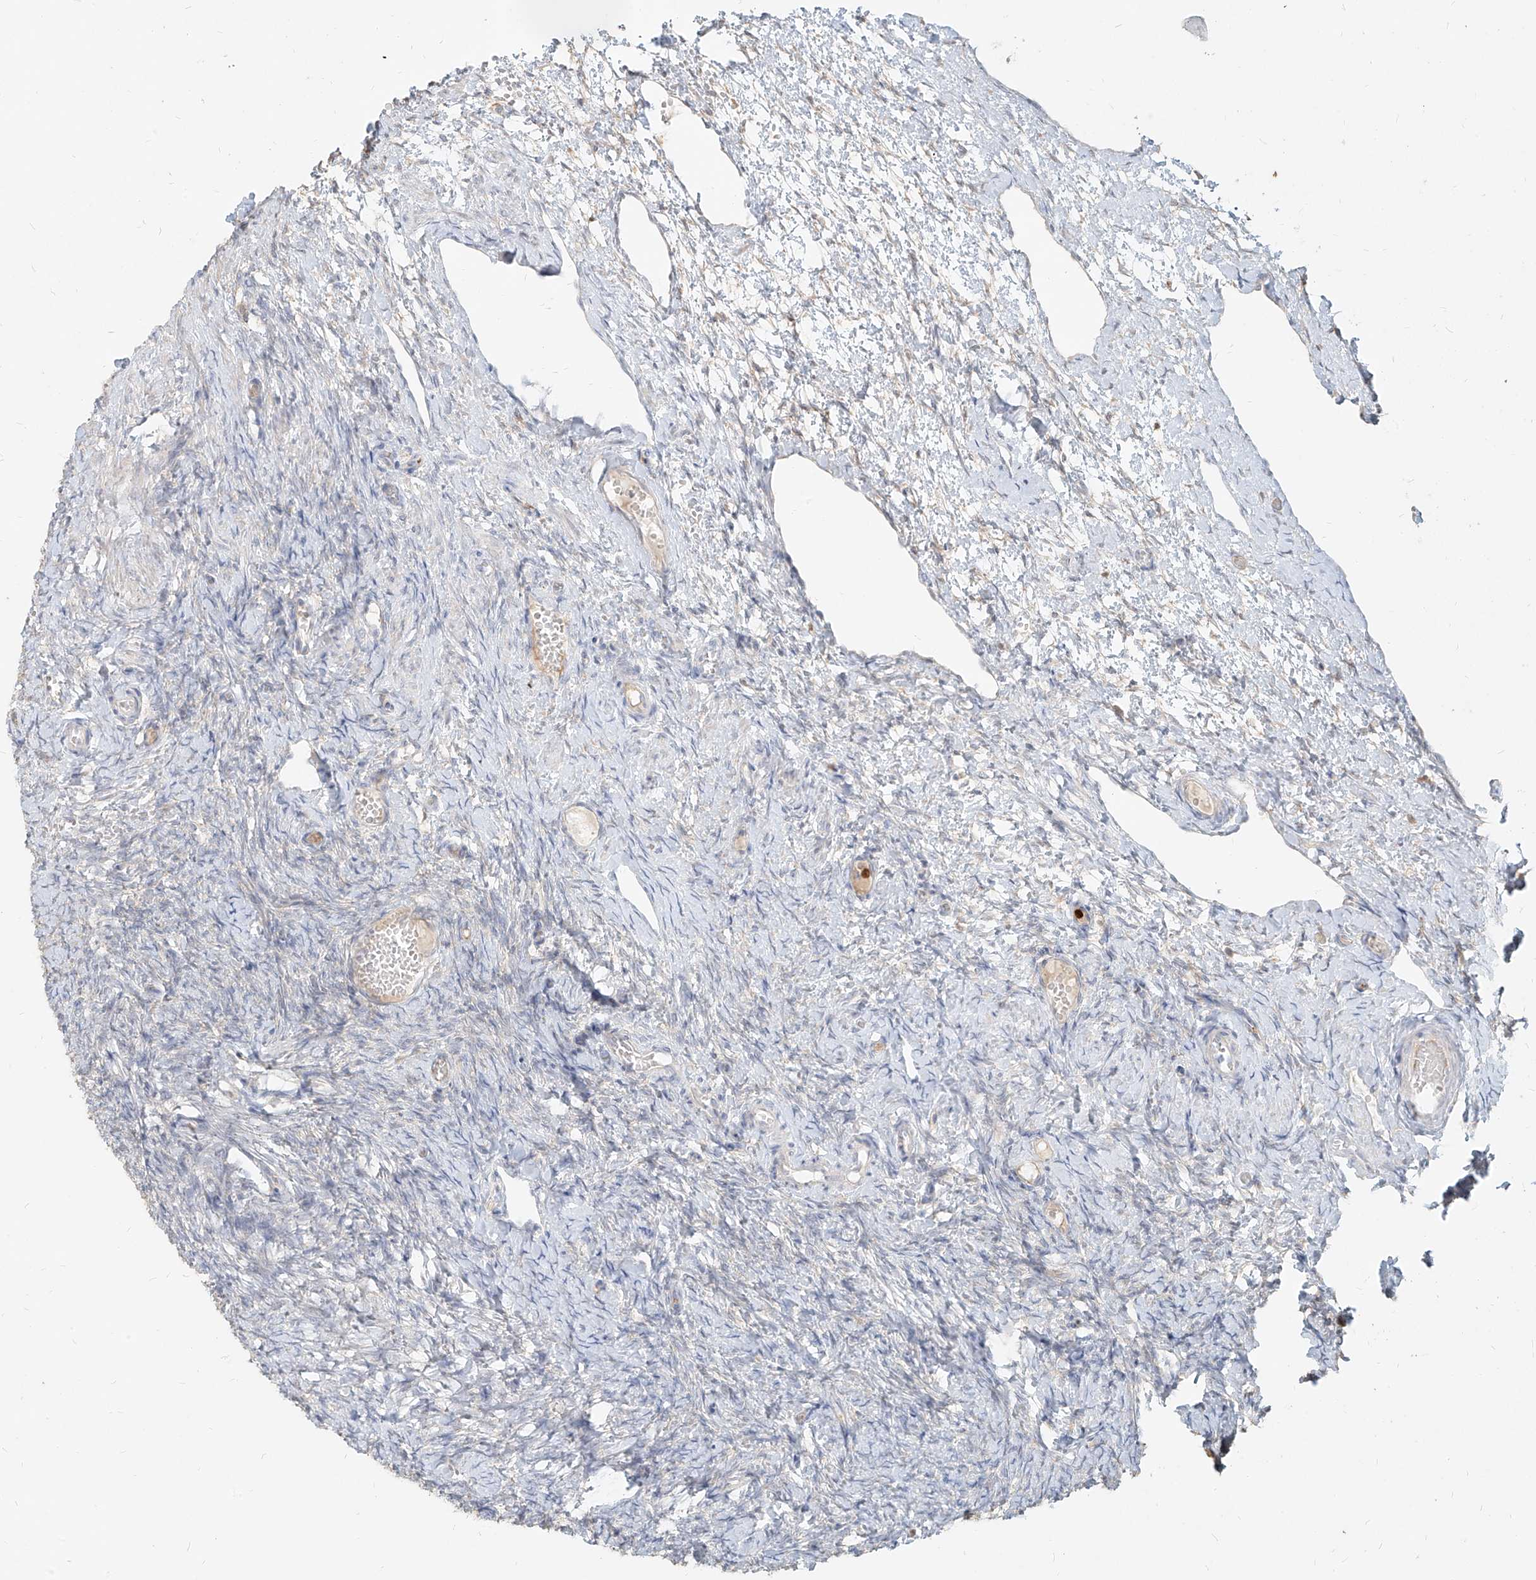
{"staining": {"intensity": "negative", "quantity": "none", "location": "none"}, "tissue": "ovary", "cell_type": "Ovarian stroma cells", "image_type": "normal", "snomed": [{"axis": "morphology", "description": "Adenocarcinoma, NOS"}, {"axis": "topography", "description": "Endometrium"}], "caption": "Ovarian stroma cells are negative for brown protein staining in normal ovary. (Brightfield microscopy of DAB (3,3'-diaminobenzidine) immunohistochemistry (IHC) at high magnification).", "gene": "PGD", "patient": {"sex": "female", "age": 32}}